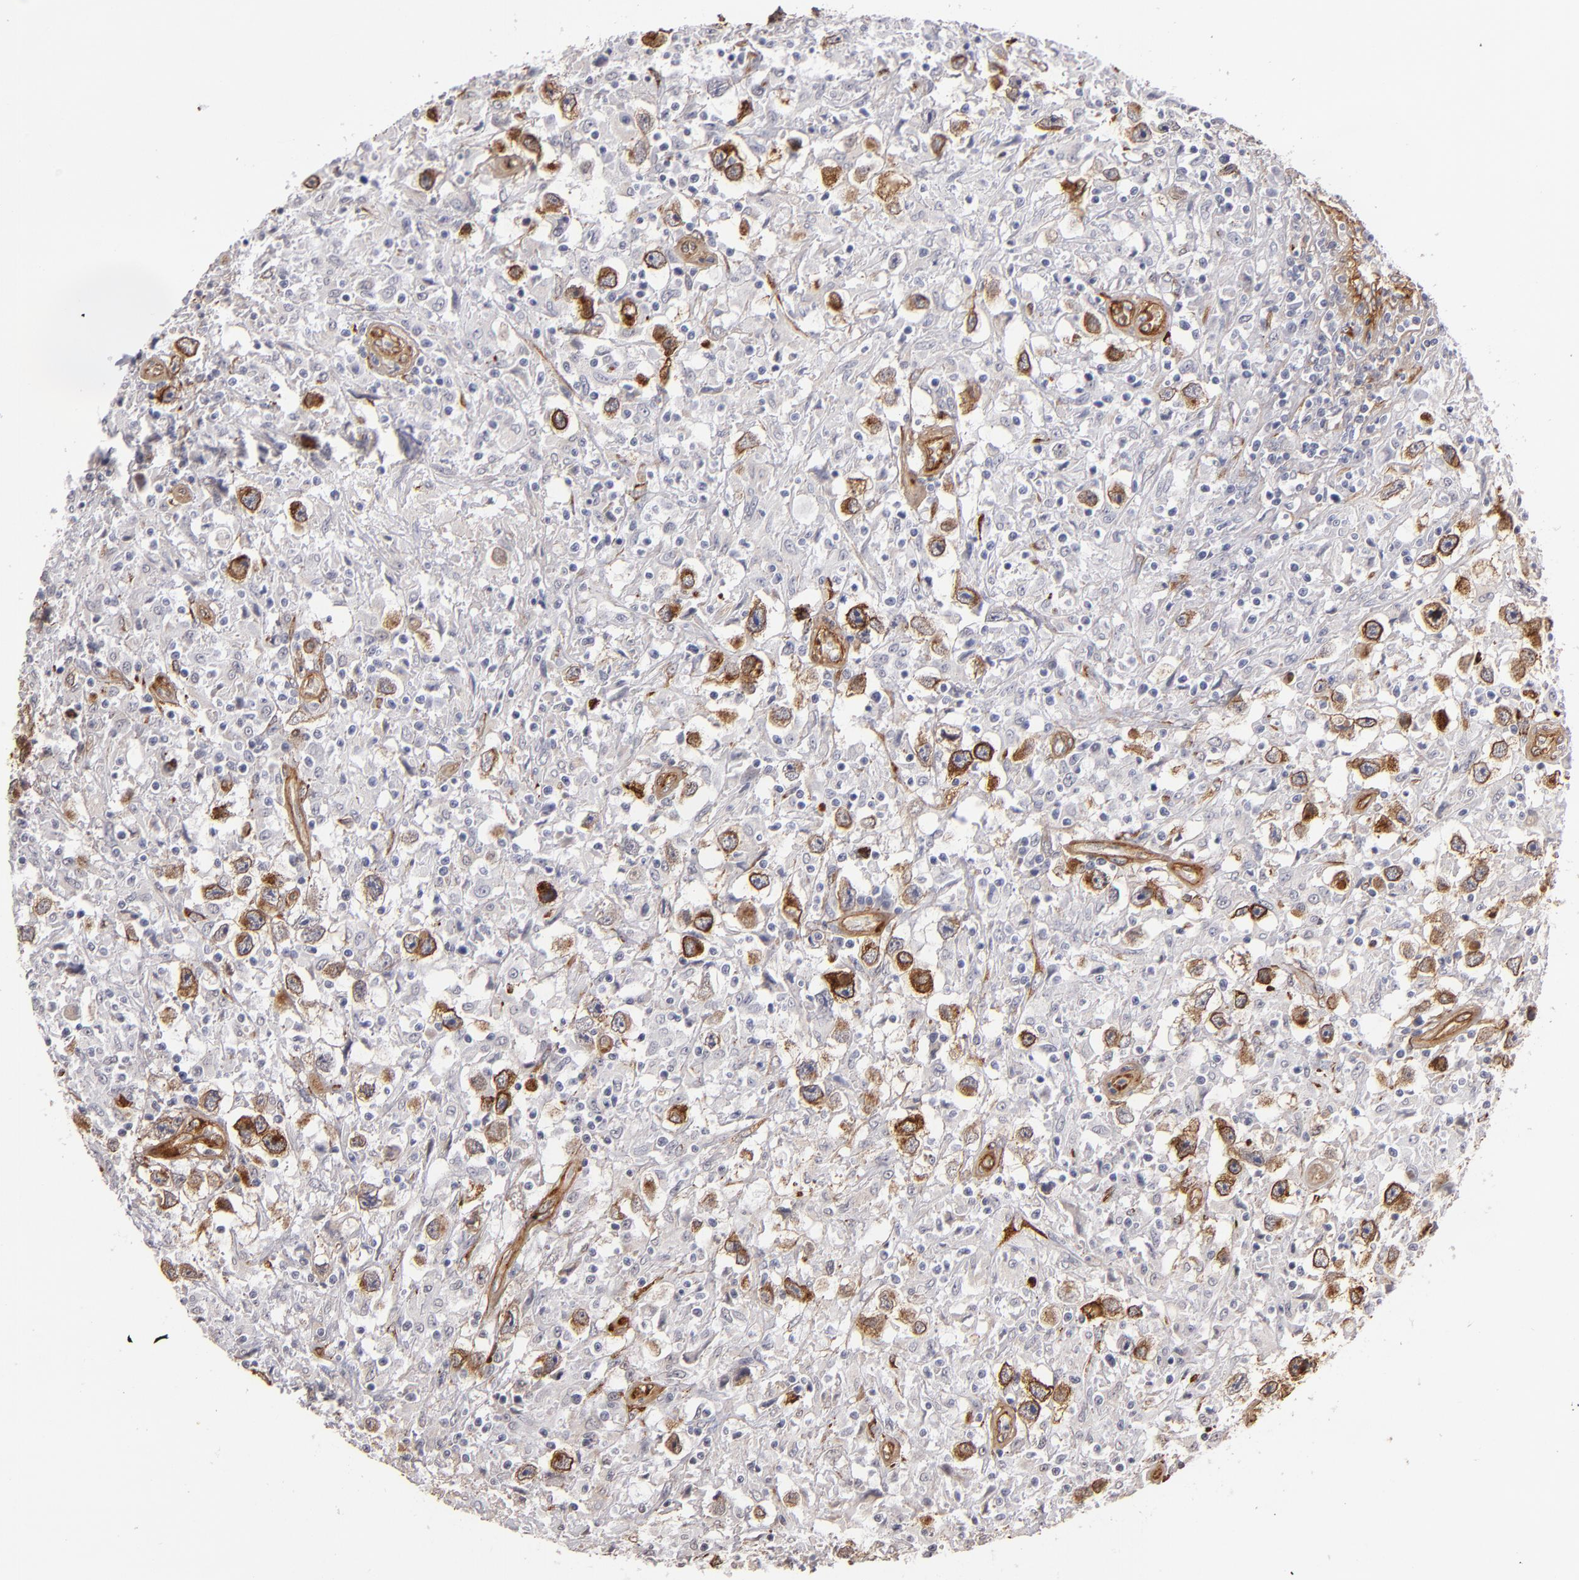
{"staining": {"intensity": "strong", "quantity": "<25%", "location": "cytoplasmic/membranous"}, "tissue": "testis cancer", "cell_type": "Tumor cells", "image_type": "cancer", "snomed": [{"axis": "morphology", "description": "Seminoma, NOS"}, {"axis": "topography", "description": "Testis"}], "caption": "Protein expression by immunohistochemistry exhibits strong cytoplasmic/membranous positivity in about <25% of tumor cells in testis seminoma. The staining was performed using DAB (3,3'-diaminobenzidine) to visualize the protein expression in brown, while the nuclei were stained in blue with hematoxylin (Magnification: 20x).", "gene": "LAMC1", "patient": {"sex": "male", "age": 34}}